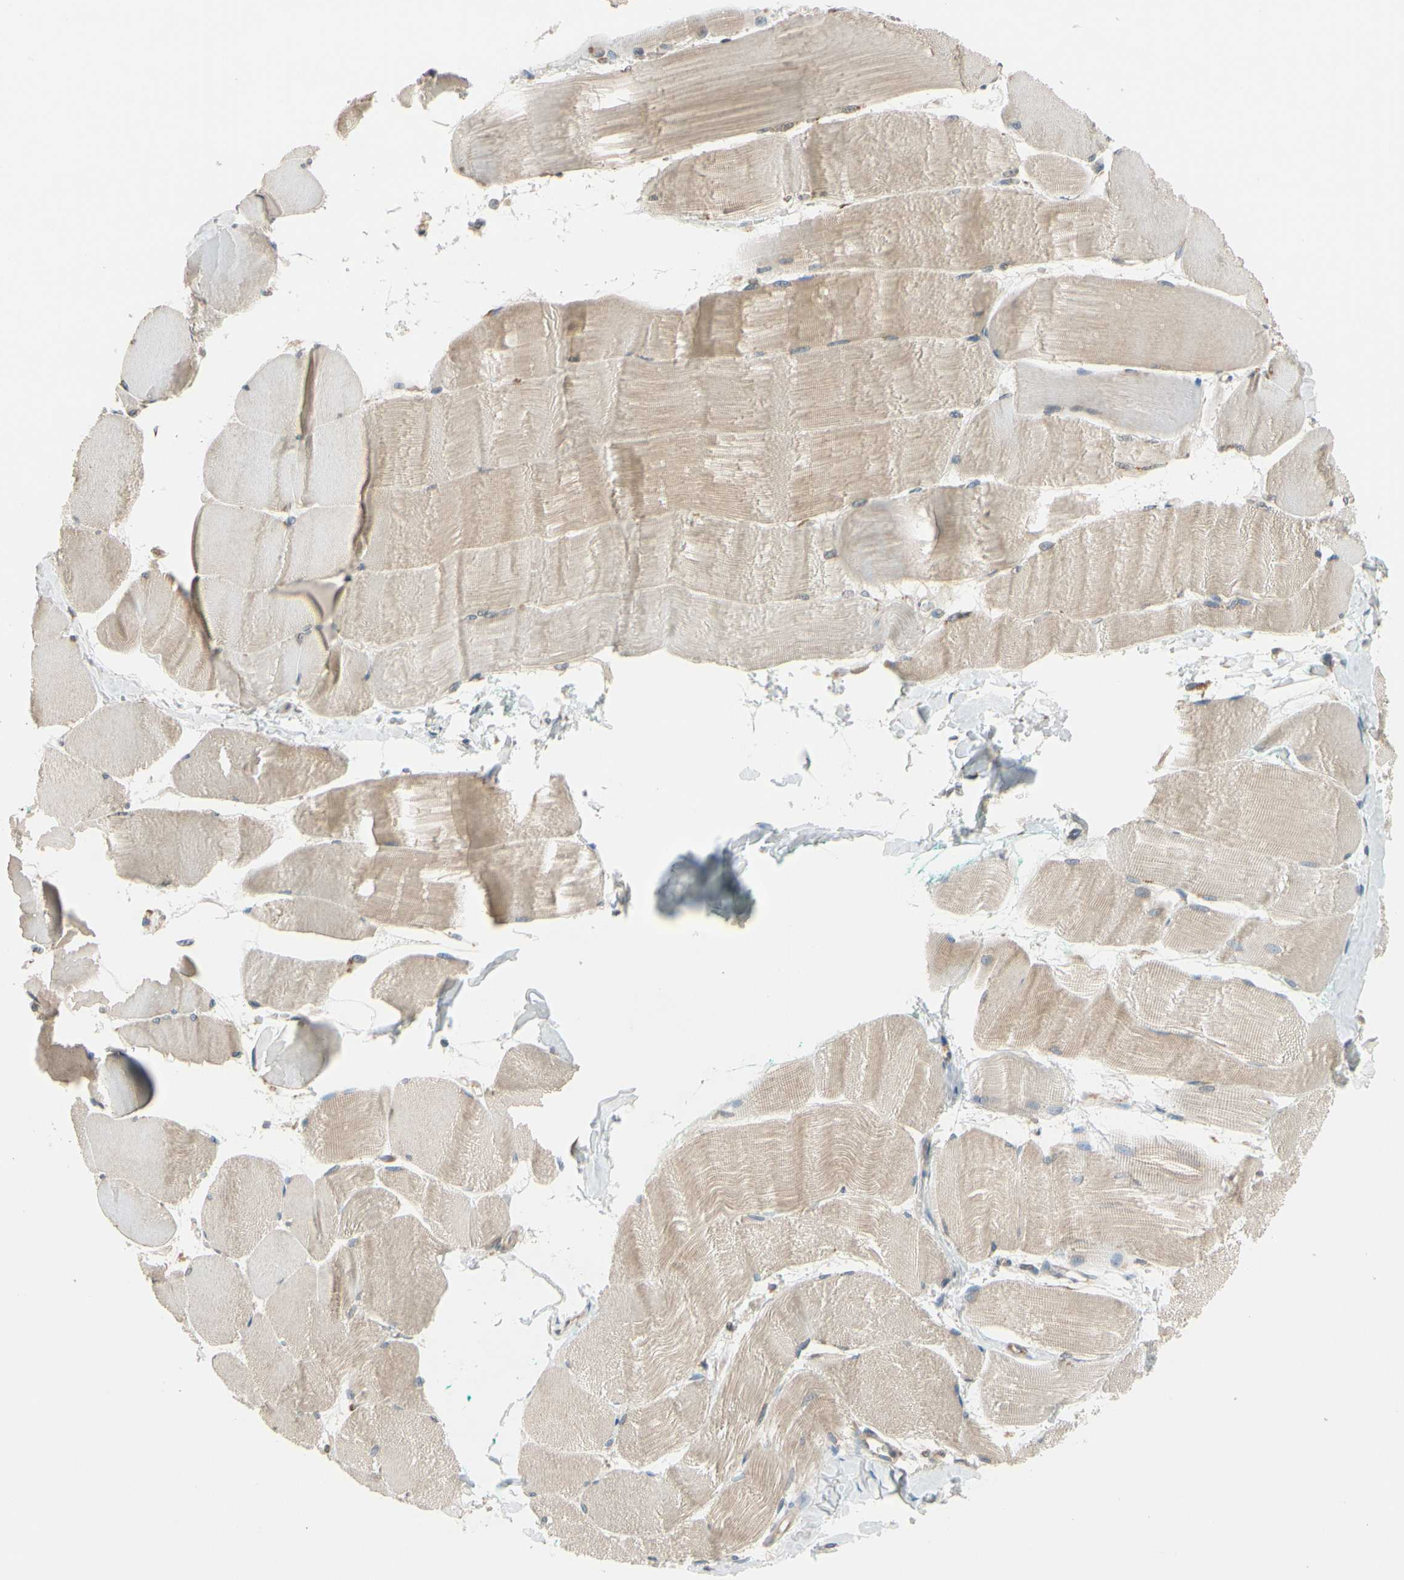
{"staining": {"intensity": "weak", "quantity": "25%-75%", "location": "cytoplasmic/membranous"}, "tissue": "skeletal muscle", "cell_type": "Myocytes", "image_type": "normal", "snomed": [{"axis": "morphology", "description": "Normal tissue, NOS"}, {"axis": "morphology", "description": "Squamous cell carcinoma, NOS"}, {"axis": "topography", "description": "Skeletal muscle"}], "caption": "Protein staining by IHC demonstrates weak cytoplasmic/membranous staining in about 25%-75% of myocytes in normal skeletal muscle.", "gene": "RPN2", "patient": {"sex": "male", "age": 51}}